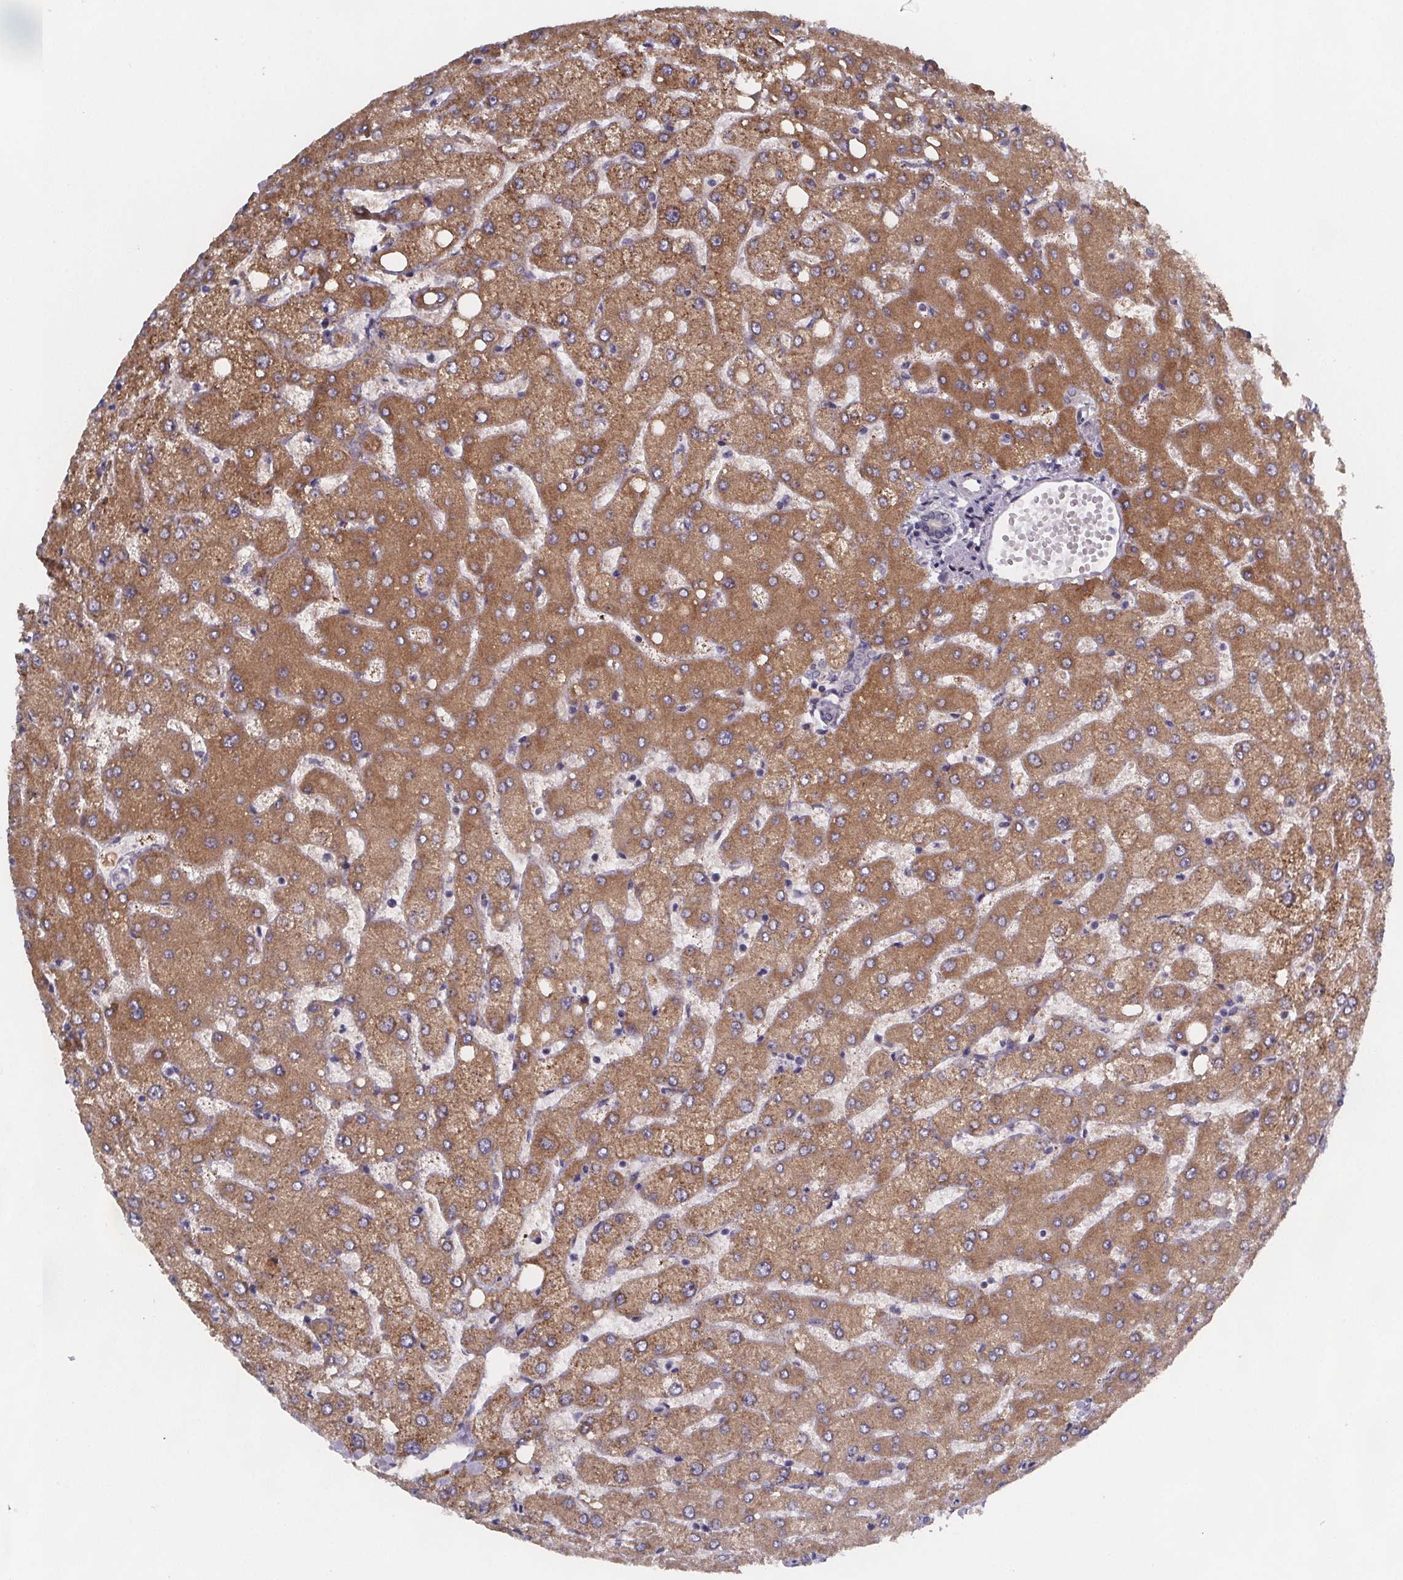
{"staining": {"intensity": "moderate", "quantity": ">75%", "location": "cytoplasmic/membranous"}, "tissue": "liver", "cell_type": "Cholangiocytes", "image_type": "normal", "snomed": [{"axis": "morphology", "description": "Normal tissue, NOS"}, {"axis": "topography", "description": "Liver"}], "caption": "Protein staining of benign liver demonstrates moderate cytoplasmic/membranous expression in approximately >75% of cholangiocytes. (DAB IHC with brightfield microscopy, high magnification).", "gene": "PAH", "patient": {"sex": "female", "age": 54}}